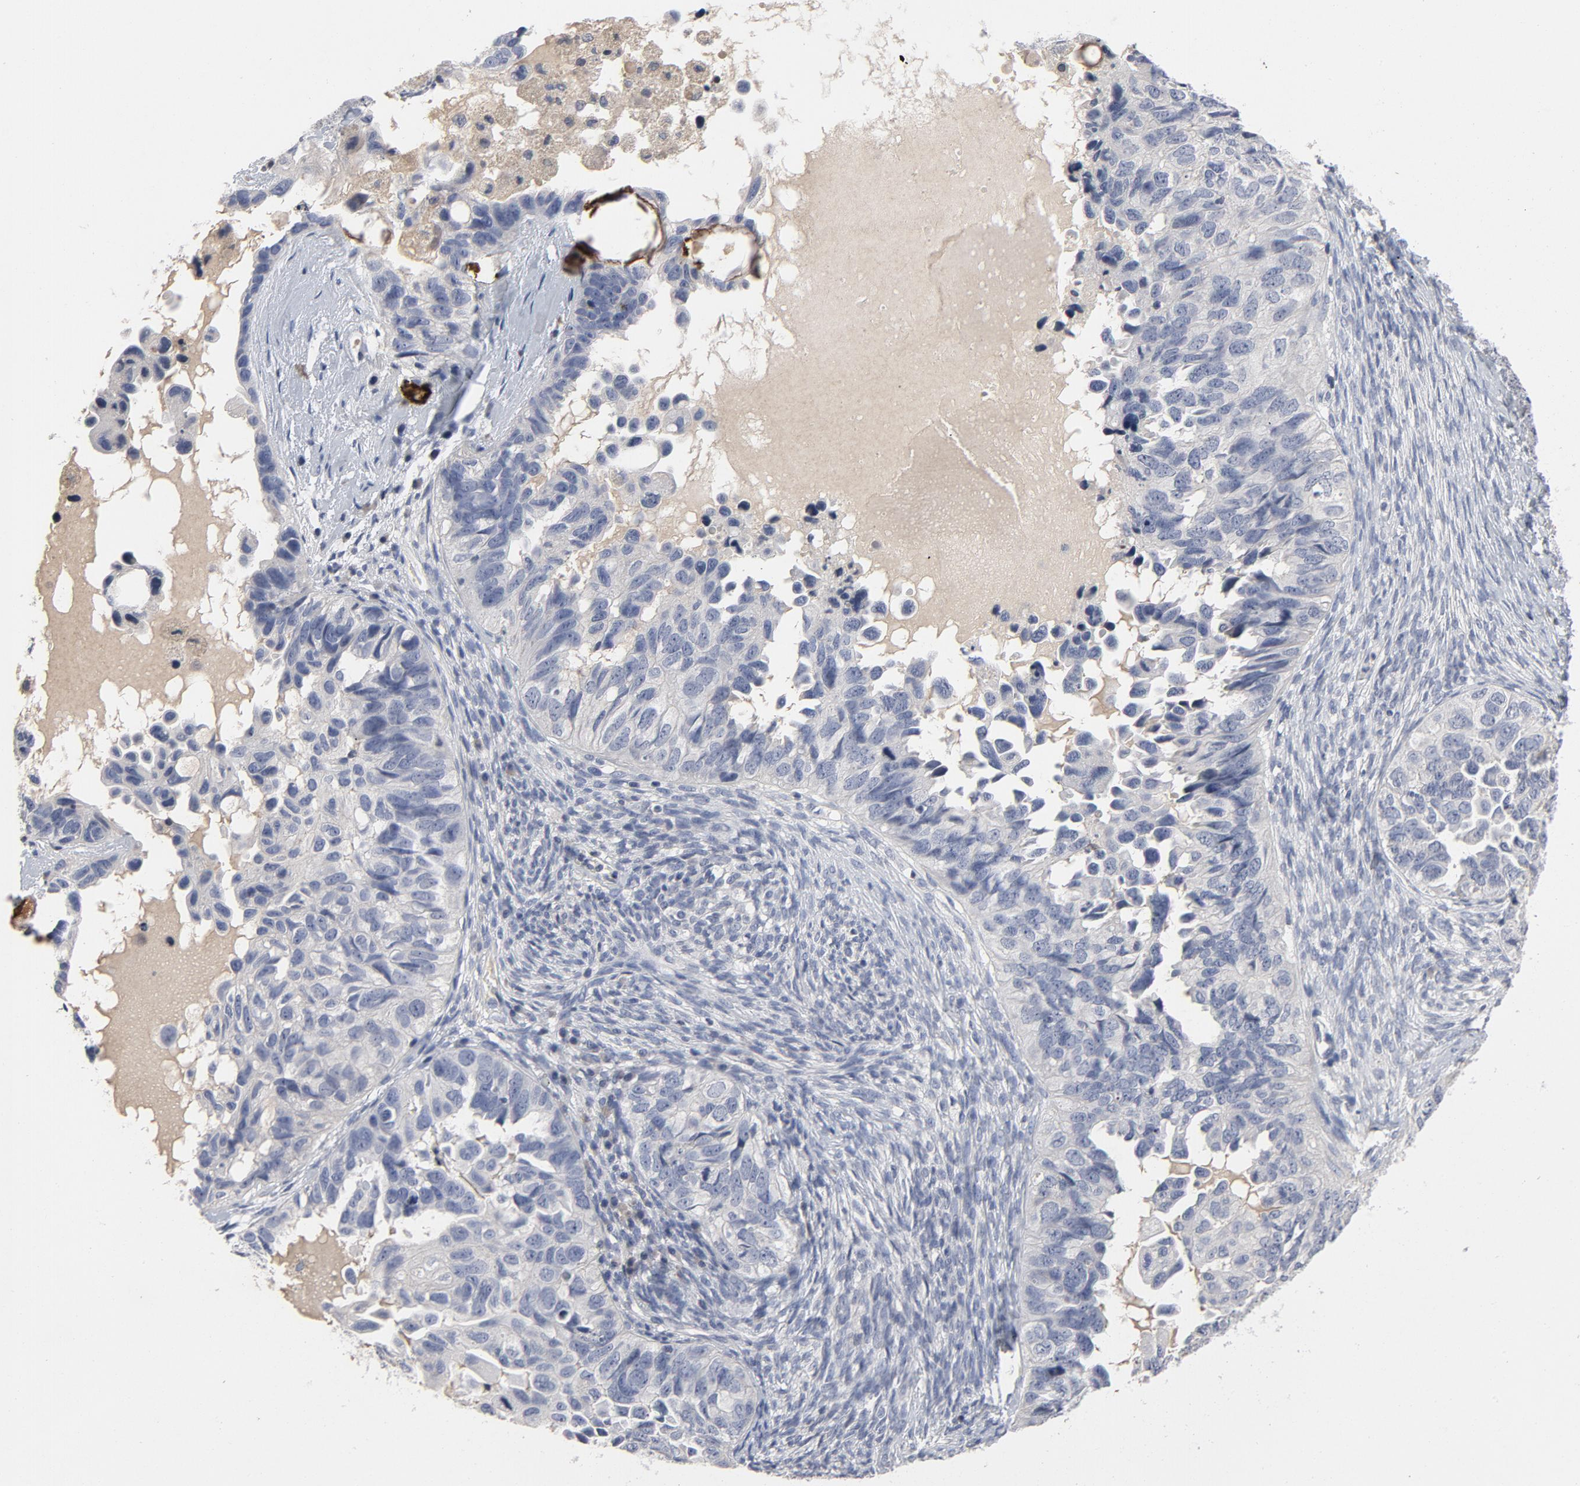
{"staining": {"intensity": "negative", "quantity": "none", "location": "none"}, "tissue": "ovarian cancer", "cell_type": "Tumor cells", "image_type": "cancer", "snomed": [{"axis": "morphology", "description": "Cystadenocarcinoma, serous, NOS"}, {"axis": "topography", "description": "Ovary"}], "caption": "High magnification brightfield microscopy of ovarian serous cystadenocarcinoma stained with DAB (3,3'-diaminobenzidine) (brown) and counterstained with hematoxylin (blue): tumor cells show no significant staining.", "gene": "TCL1A", "patient": {"sex": "female", "age": 82}}